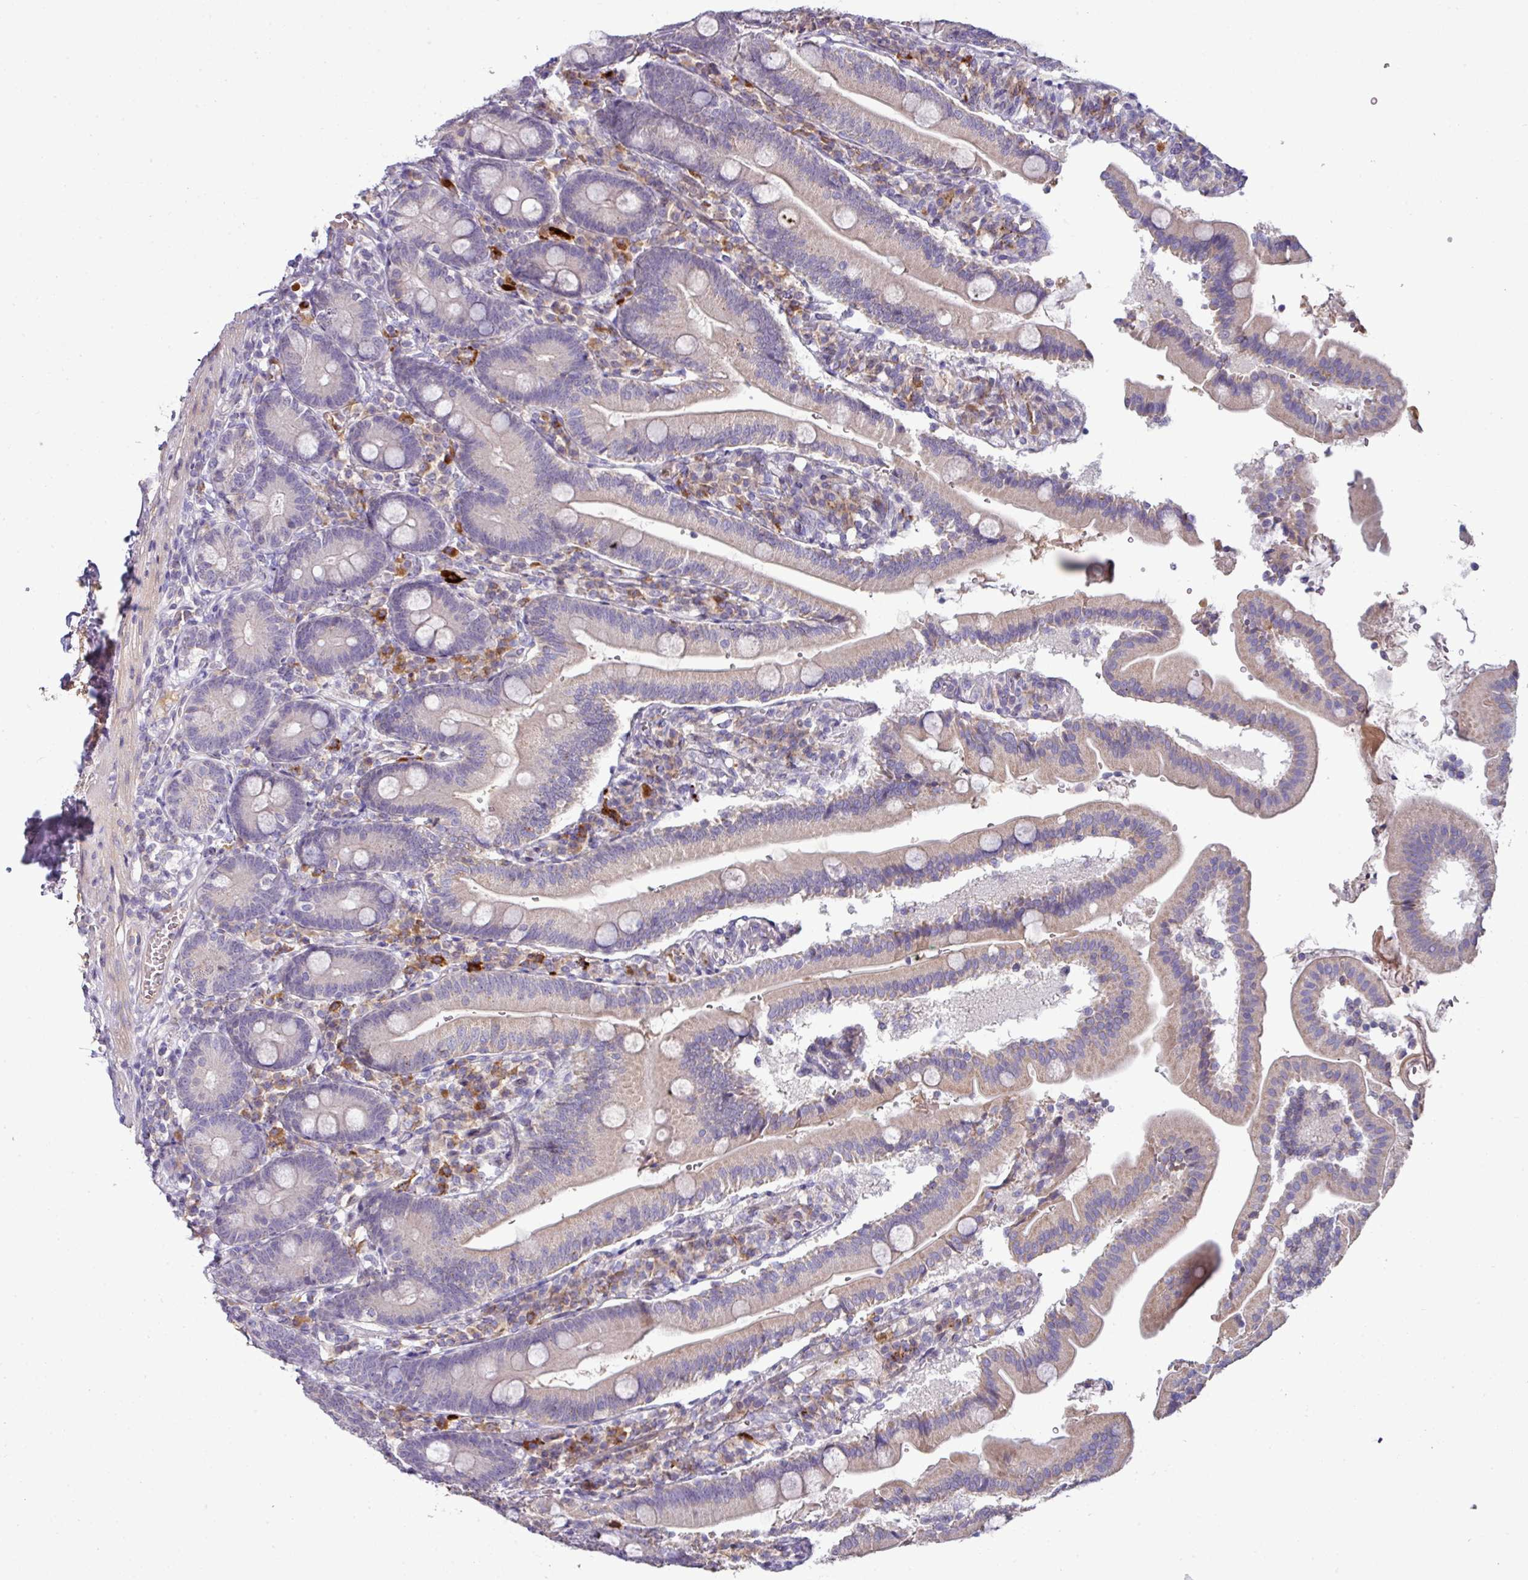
{"staining": {"intensity": "negative", "quantity": "none", "location": "none"}, "tissue": "duodenum", "cell_type": "Glandular cells", "image_type": "normal", "snomed": [{"axis": "morphology", "description": "Normal tissue, NOS"}, {"axis": "topography", "description": "Duodenum"}], "caption": "The histopathology image displays no staining of glandular cells in benign duodenum. (Immunohistochemistry (ihc), brightfield microscopy, high magnification).", "gene": "SLAMF6", "patient": {"sex": "female", "age": 67}}